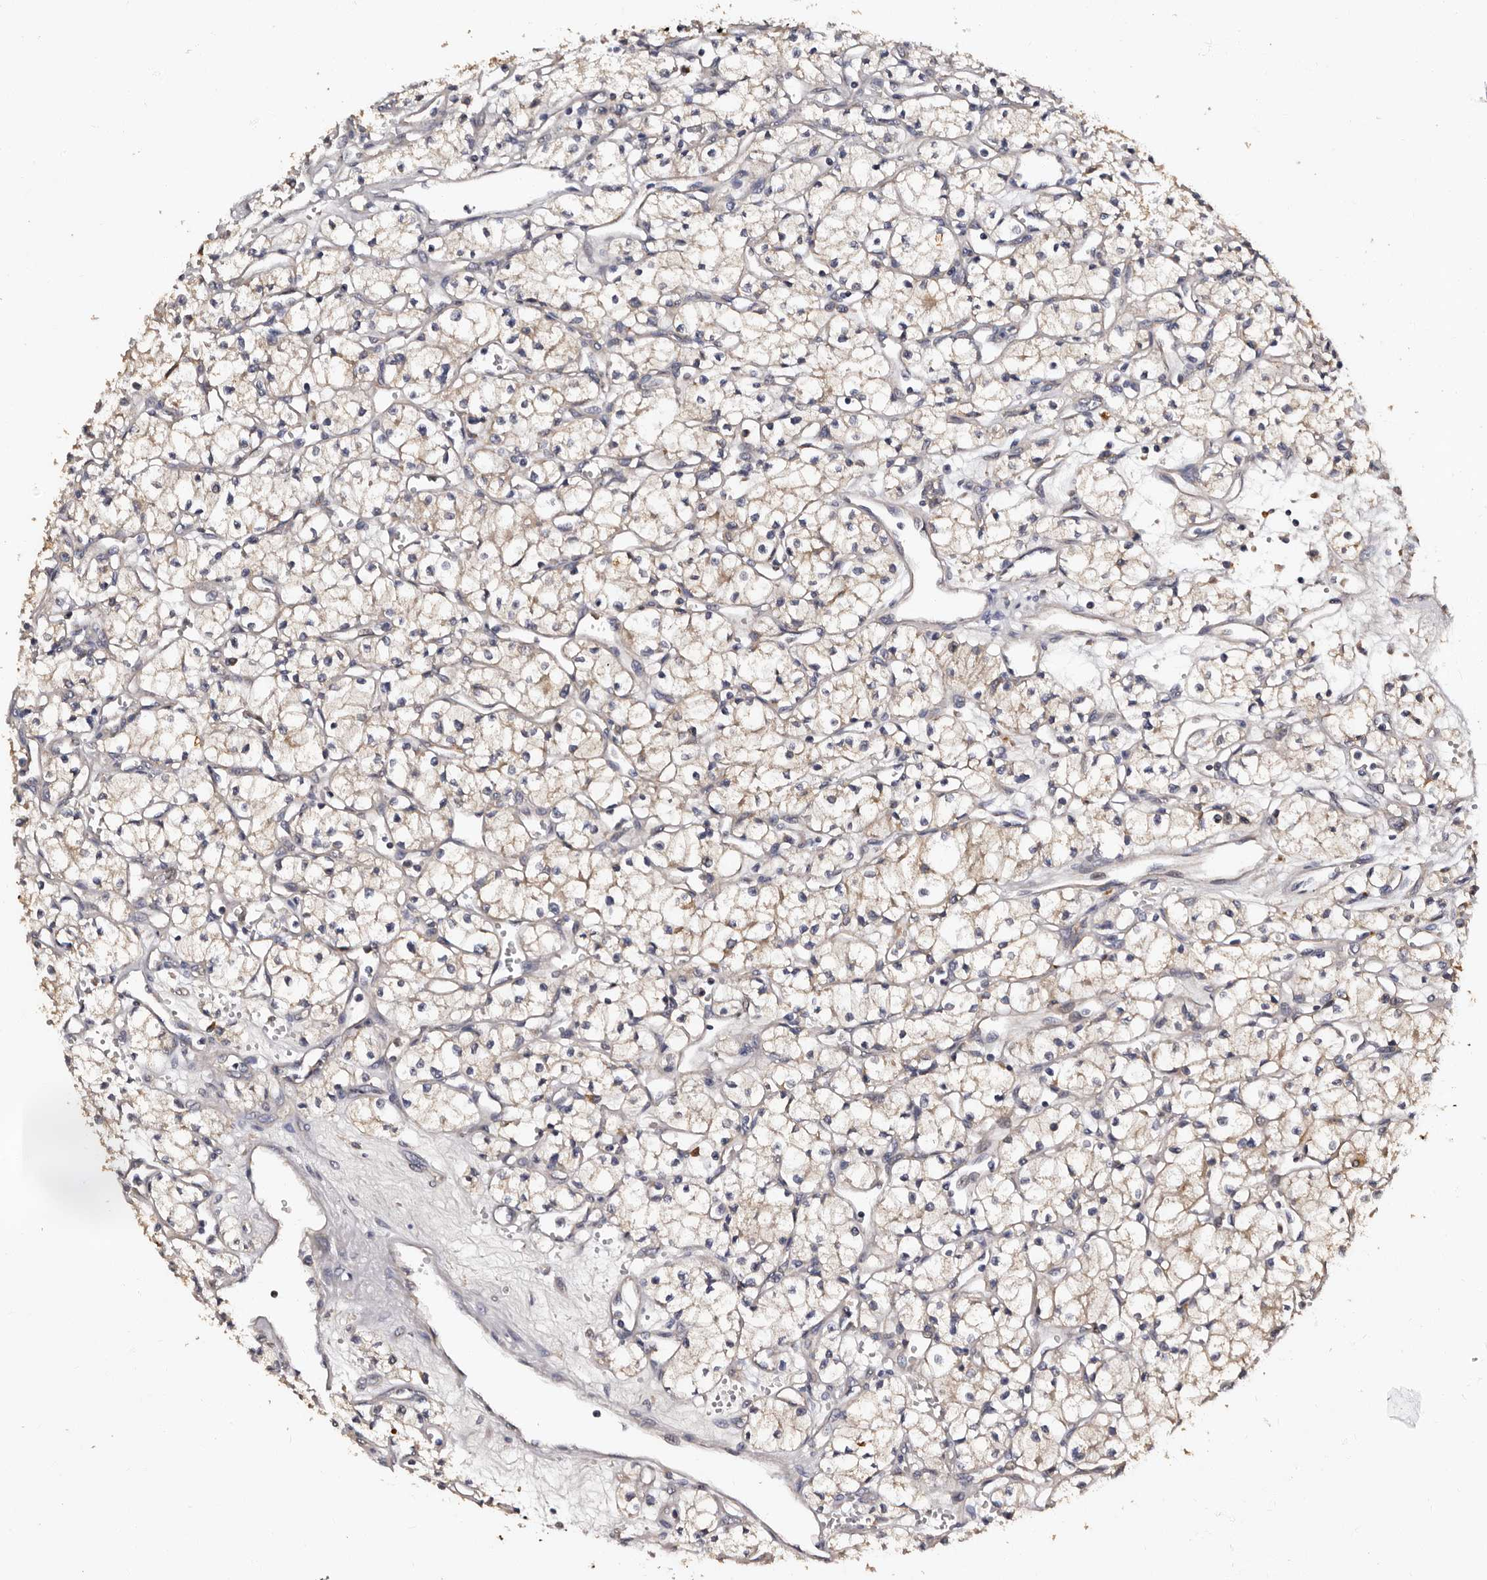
{"staining": {"intensity": "weak", "quantity": "<25%", "location": "cytoplasmic/membranous"}, "tissue": "renal cancer", "cell_type": "Tumor cells", "image_type": "cancer", "snomed": [{"axis": "morphology", "description": "Adenocarcinoma, NOS"}, {"axis": "topography", "description": "Kidney"}], "caption": "A micrograph of human renal adenocarcinoma is negative for staining in tumor cells. (IHC, brightfield microscopy, high magnification).", "gene": "ADCK5", "patient": {"sex": "male", "age": 59}}